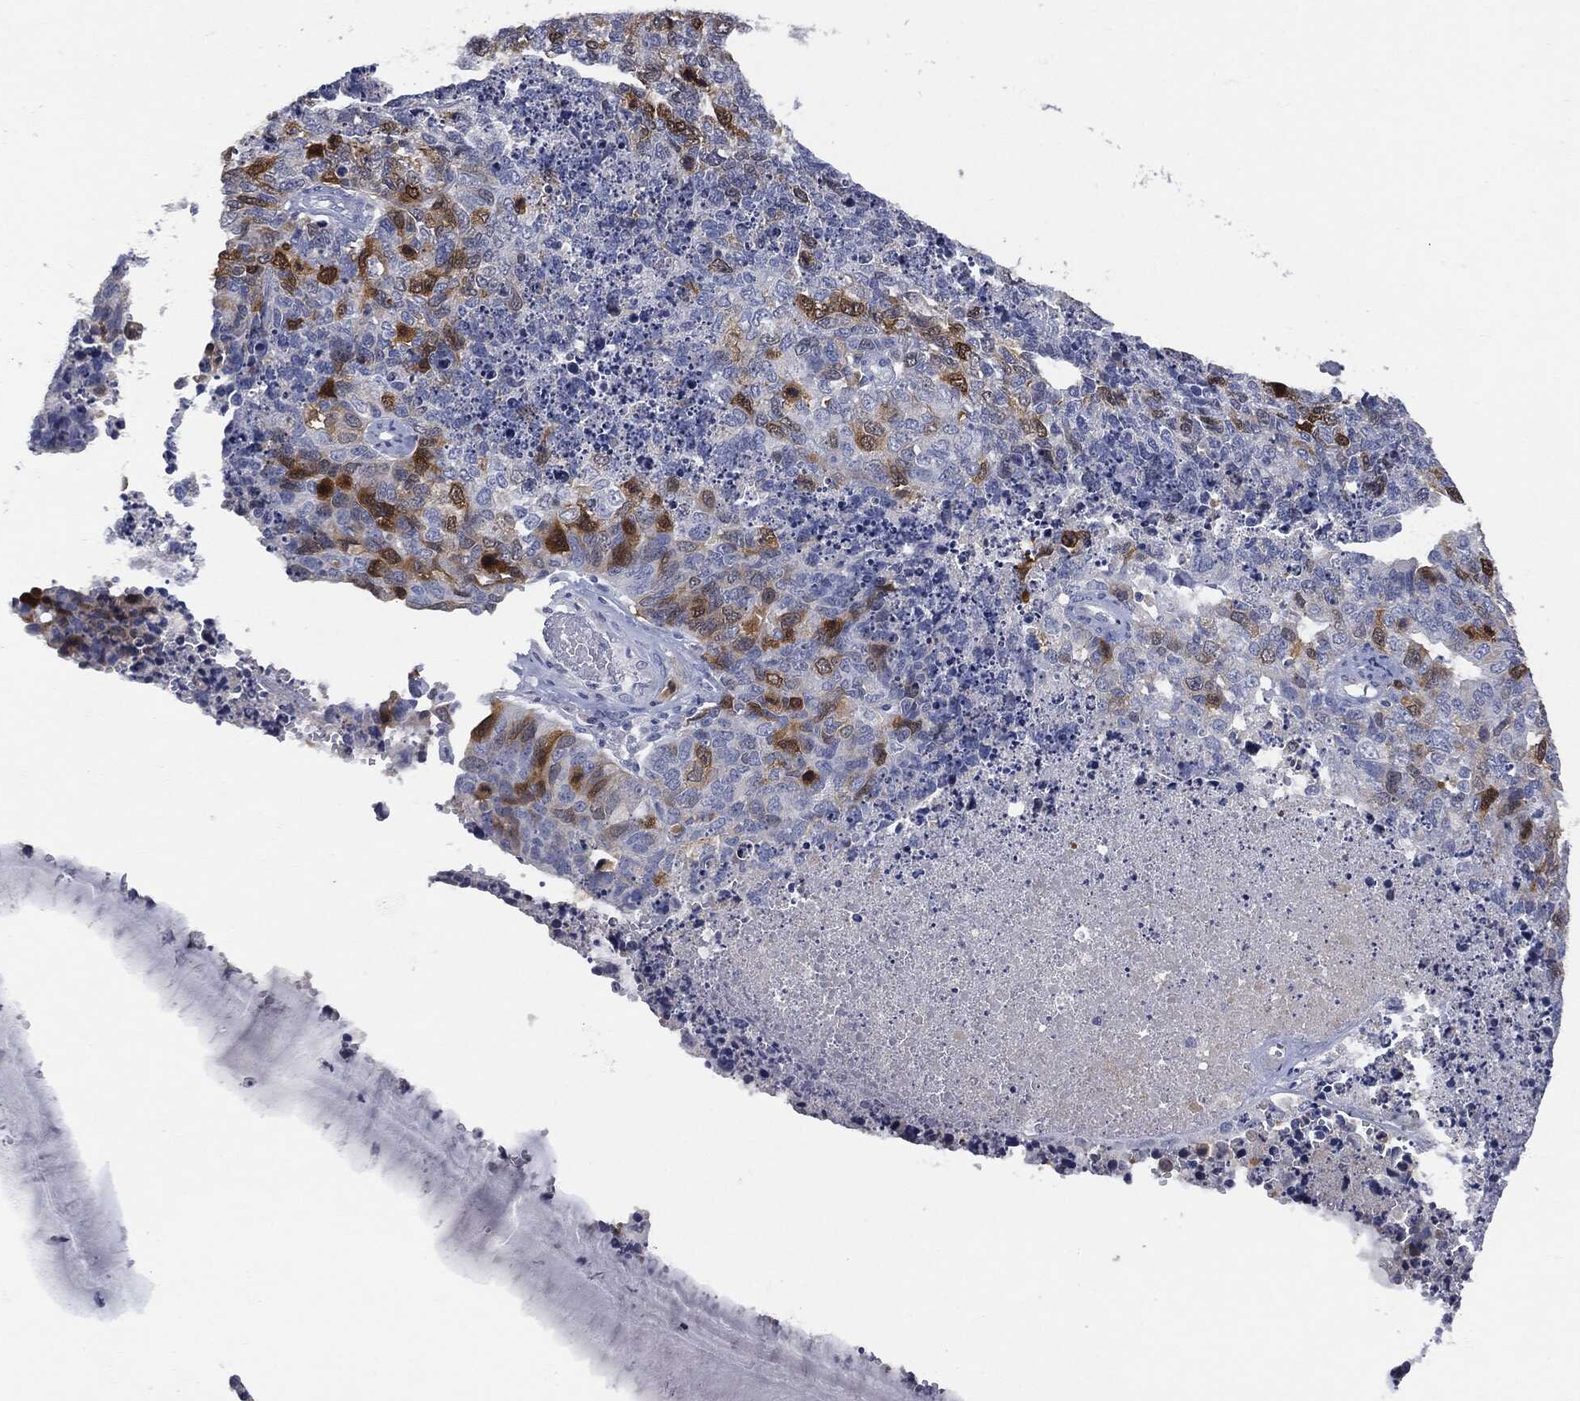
{"staining": {"intensity": "strong", "quantity": "<25%", "location": "cytoplasmic/membranous"}, "tissue": "cervical cancer", "cell_type": "Tumor cells", "image_type": "cancer", "snomed": [{"axis": "morphology", "description": "Squamous cell carcinoma, NOS"}, {"axis": "topography", "description": "Cervix"}], "caption": "A medium amount of strong cytoplasmic/membranous positivity is present in approximately <25% of tumor cells in cervical squamous cell carcinoma tissue. Using DAB (brown) and hematoxylin (blue) stains, captured at high magnification using brightfield microscopy.", "gene": "UBE2C", "patient": {"sex": "female", "age": 63}}